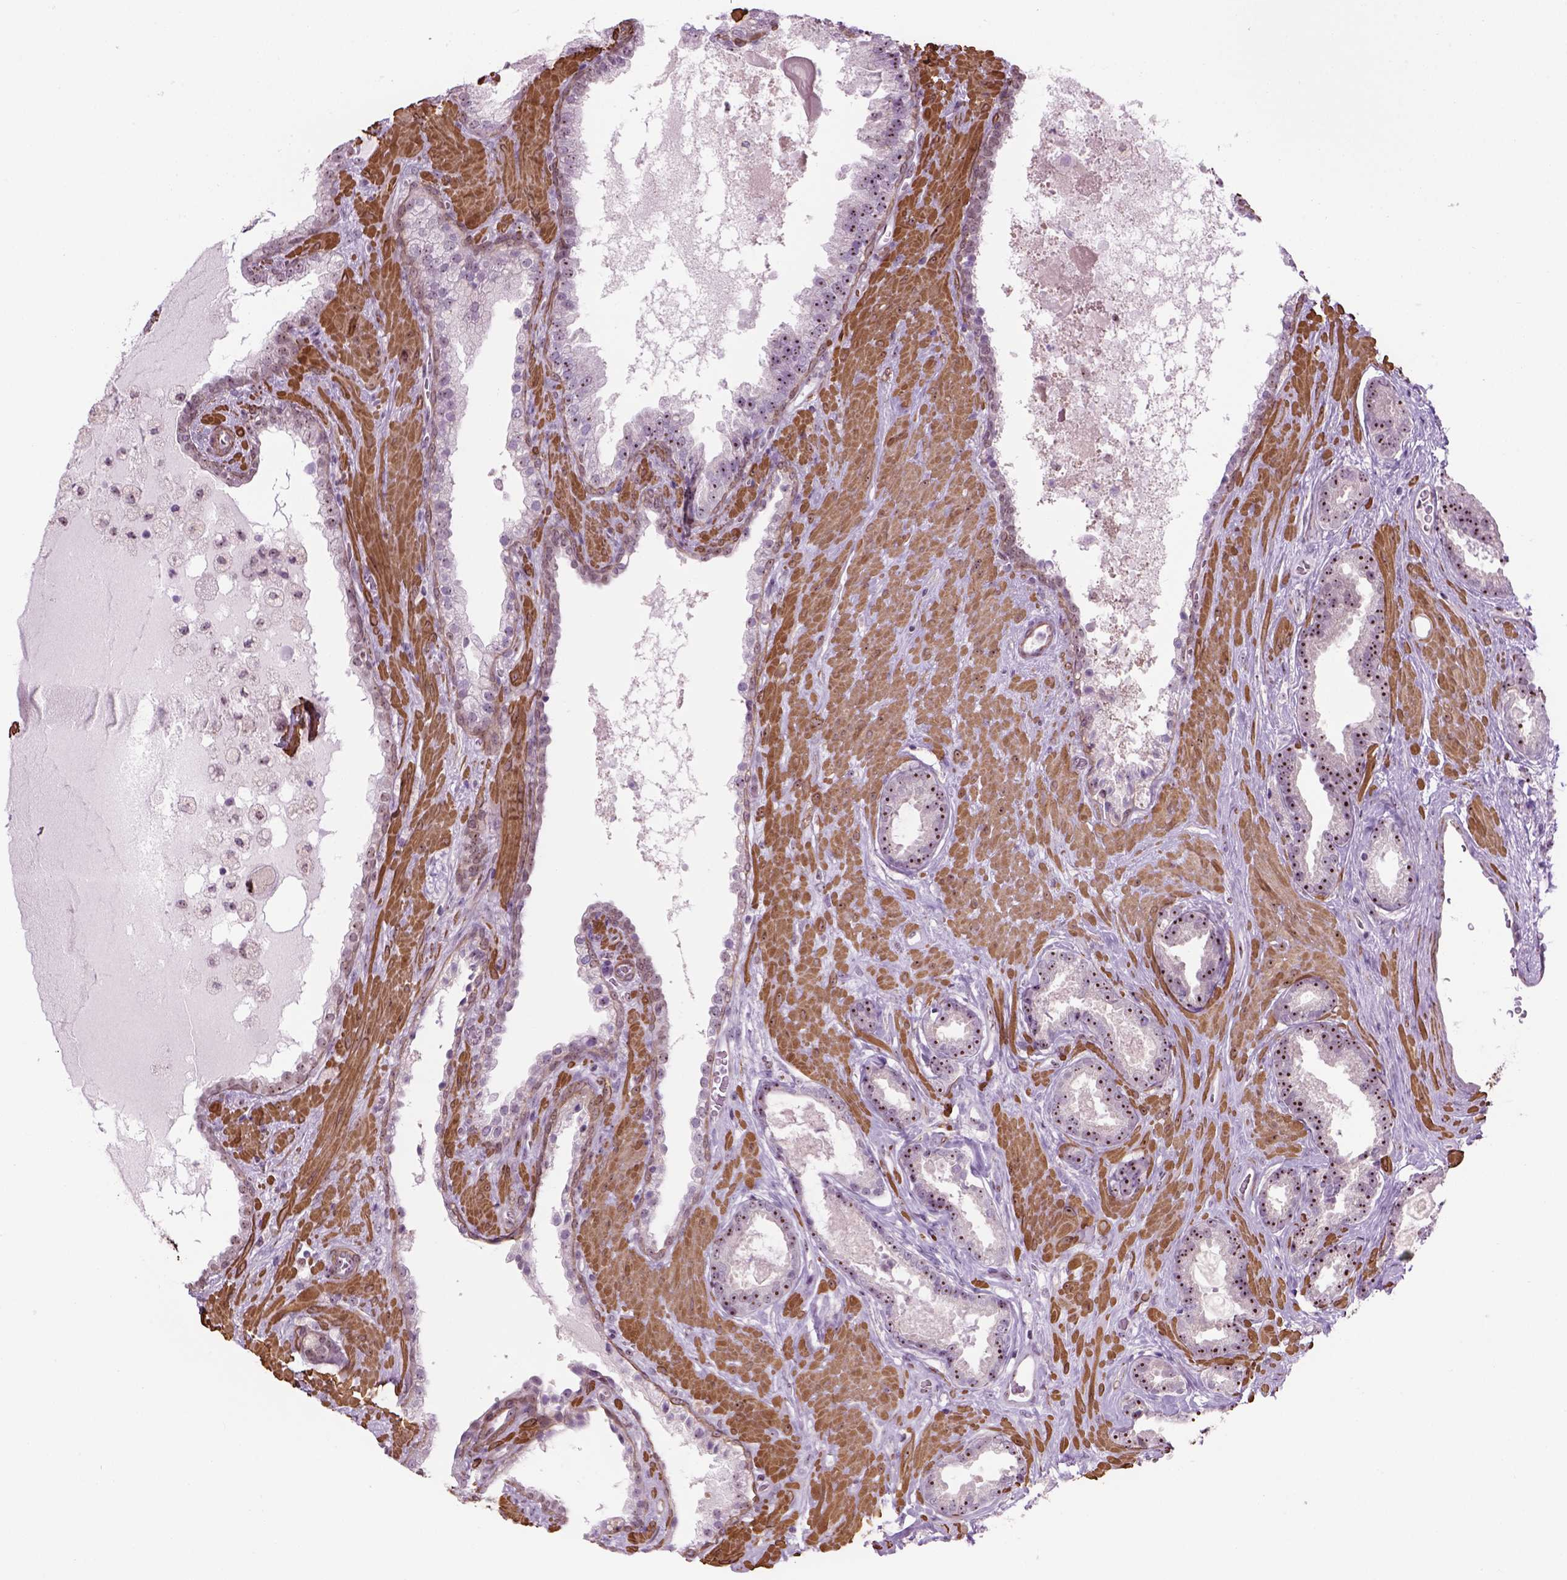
{"staining": {"intensity": "strong", "quantity": ">75%", "location": "nuclear"}, "tissue": "prostate cancer", "cell_type": "Tumor cells", "image_type": "cancer", "snomed": [{"axis": "morphology", "description": "Adenocarcinoma, Low grade"}, {"axis": "topography", "description": "Prostate"}], "caption": "Immunohistochemistry micrograph of neoplastic tissue: human low-grade adenocarcinoma (prostate) stained using immunohistochemistry exhibits high levels of strong protein expression localized specifically in the nuclear of tumor cells, appearing as a nuclear brown color.", "gene": "RRS1", "patient": {"sex": "male", "age": 62}}